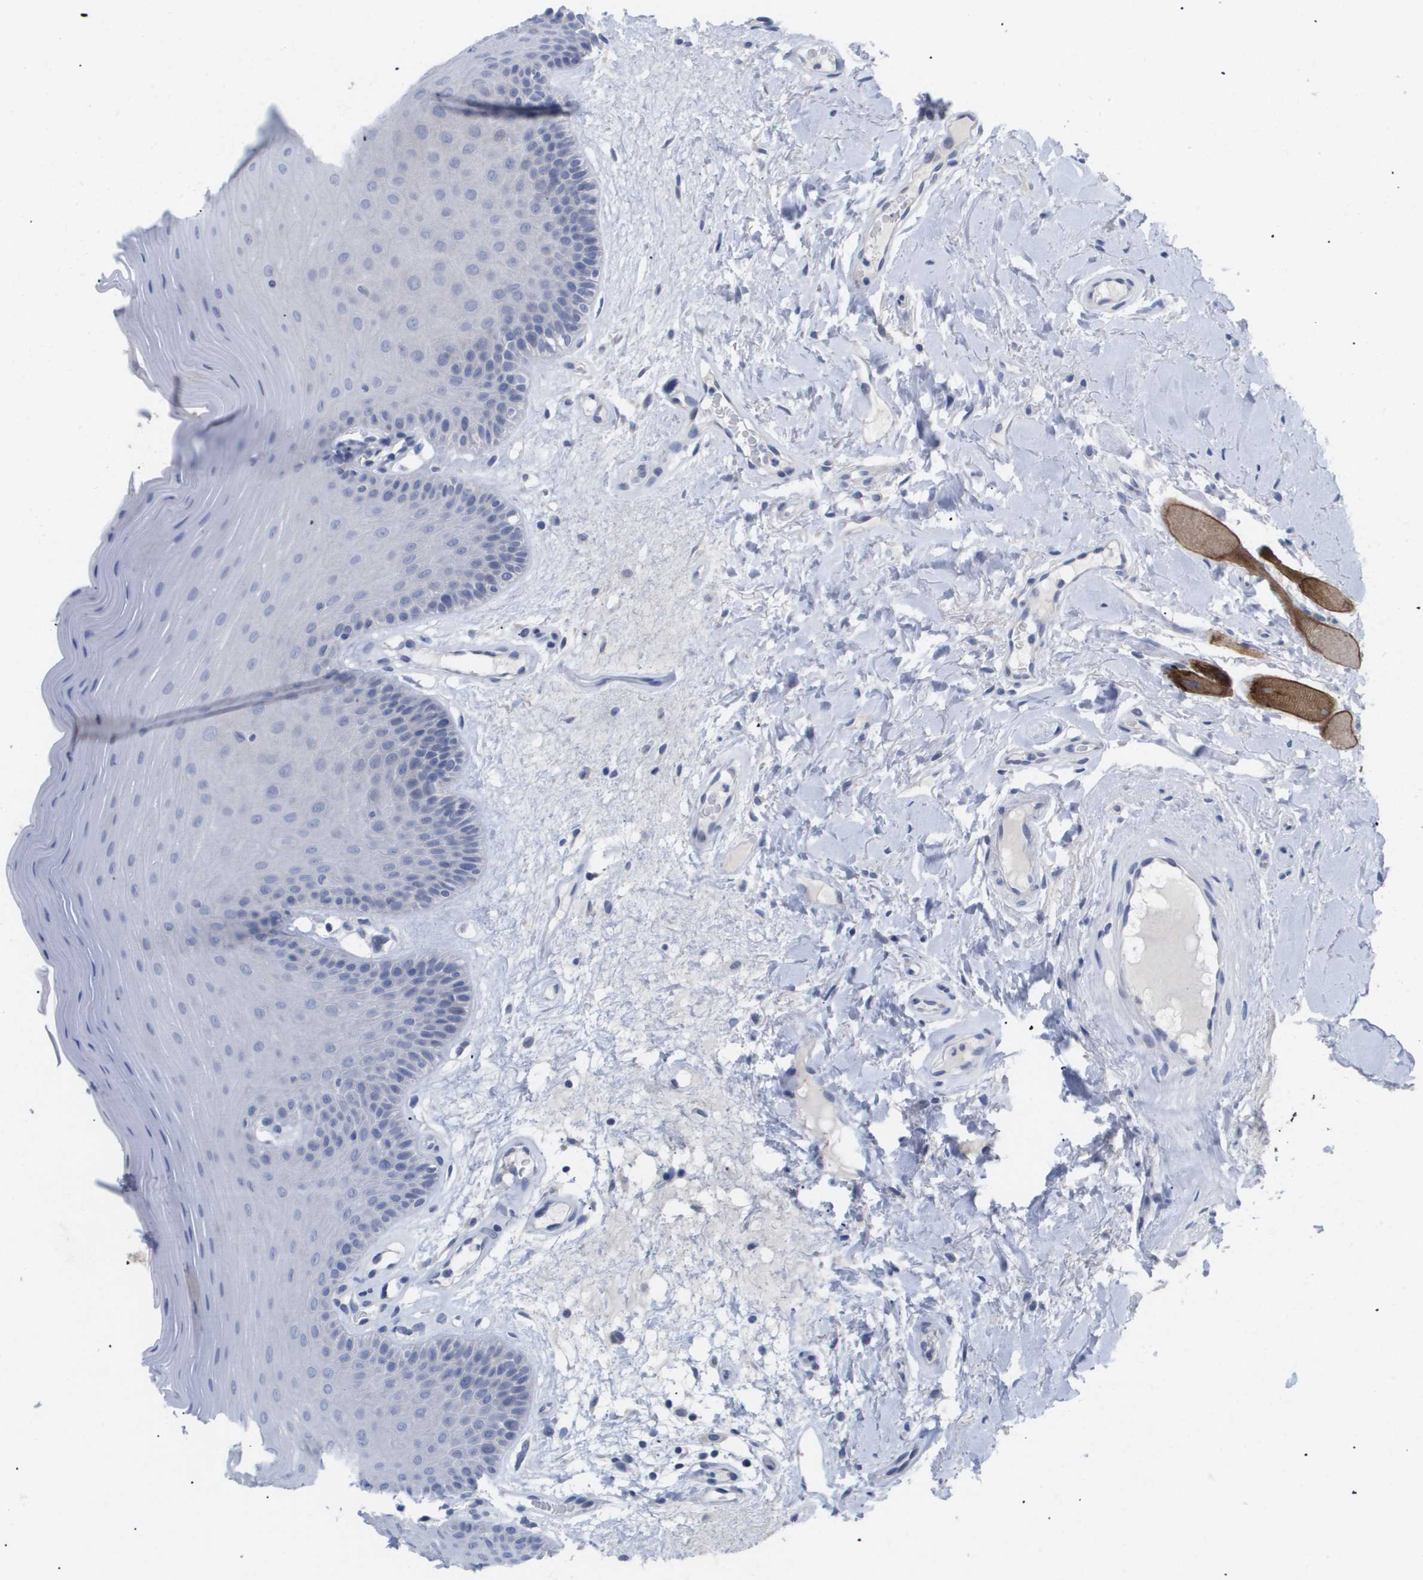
{"staining": {"intensity": "negative", "quantity": "none", "location": "none"}, "tissue": "oral mucosa", "cell_type": "Squamous epithelial cells", "image_type": "normal", "snomed": [{"axis": "morphology", "description": "Normal tissue, NOS"}, {"axis": "morphology", "description": "Squamous cell carcinoma, NOS"}, {"axis": "topography", "description": "Skeletal muscle"}, {"axis": "topography", "description": "Adipose tissue"}, {"axis": "topography", "description": "Vascular tissue"}, {"axis": "topography", "description": "Oral tissue"}, {"axis": "topography", "description": "Peripheral nerve tissue"}, {"axis": "topography", "description": "Head-Neck"}], "caption": "This is an IHC micrograph of normal human oral mucosa. There is no expression in squamous epithelial cells.", "gene": "CAV3", "patient": {"sex": "male", "age": 71}}